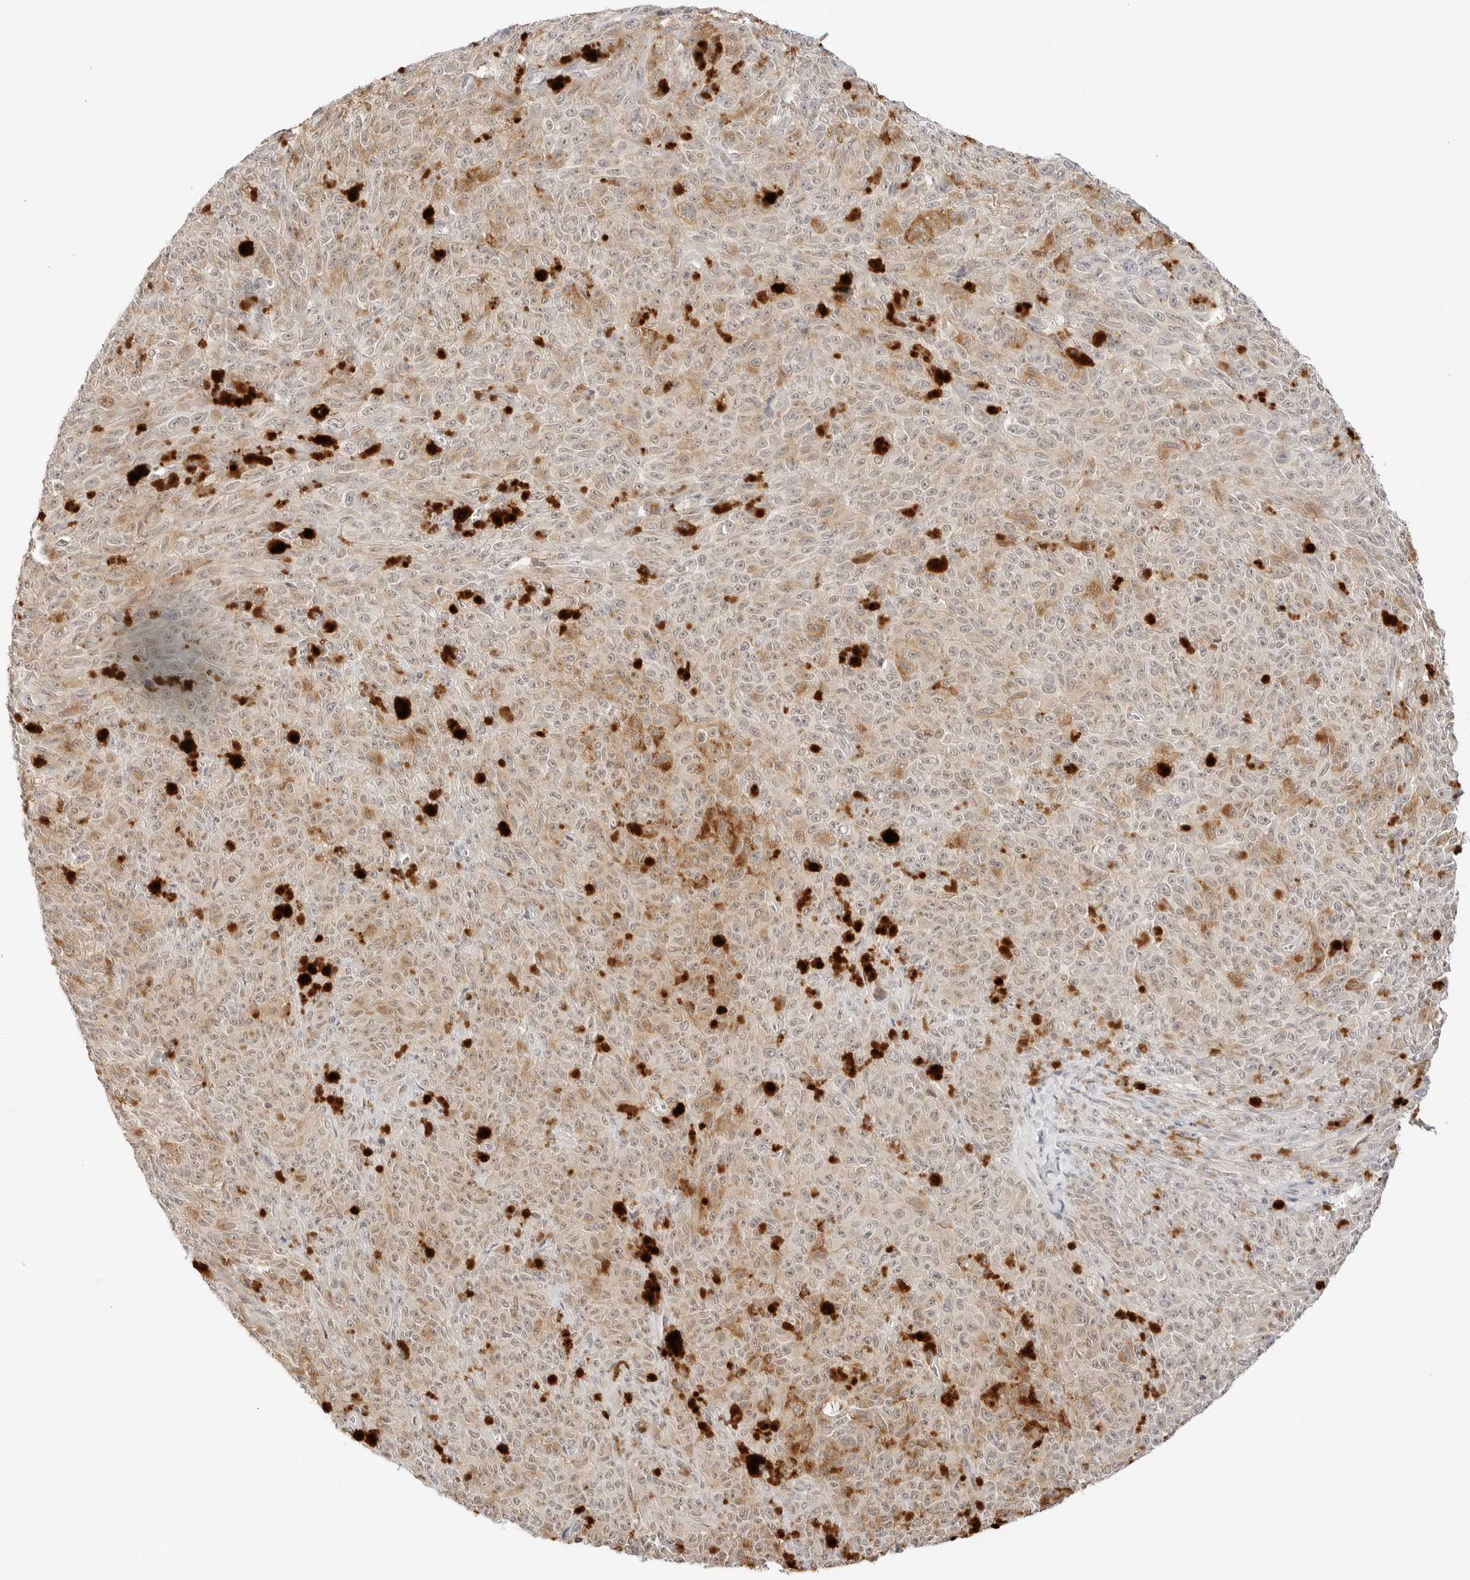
{"staining": {"intensity": "weak", "quantity": "25%-75%", "location": "cytoplasmic/membranous"}, "tissue": "melanoma", "cell_type": "Tumor cells", "image_type": "cancer", "snomed": [{"axis": "morphology", "description": "Malignant melanoma, NOS"}, {"axis": "topography", "description": "Skin"}], "caption": "Protein analysis of melanoma tissue exhibits weak cytoplasmic/membranous staining in about 25%-75% of tumor cells. The staining was performed using DAB, with brown indicating positive protein expression. Nuclei are stained blue with hematoxylin.", "gene": "GNAS", "patient": {"sex": "female", "age": 82}}